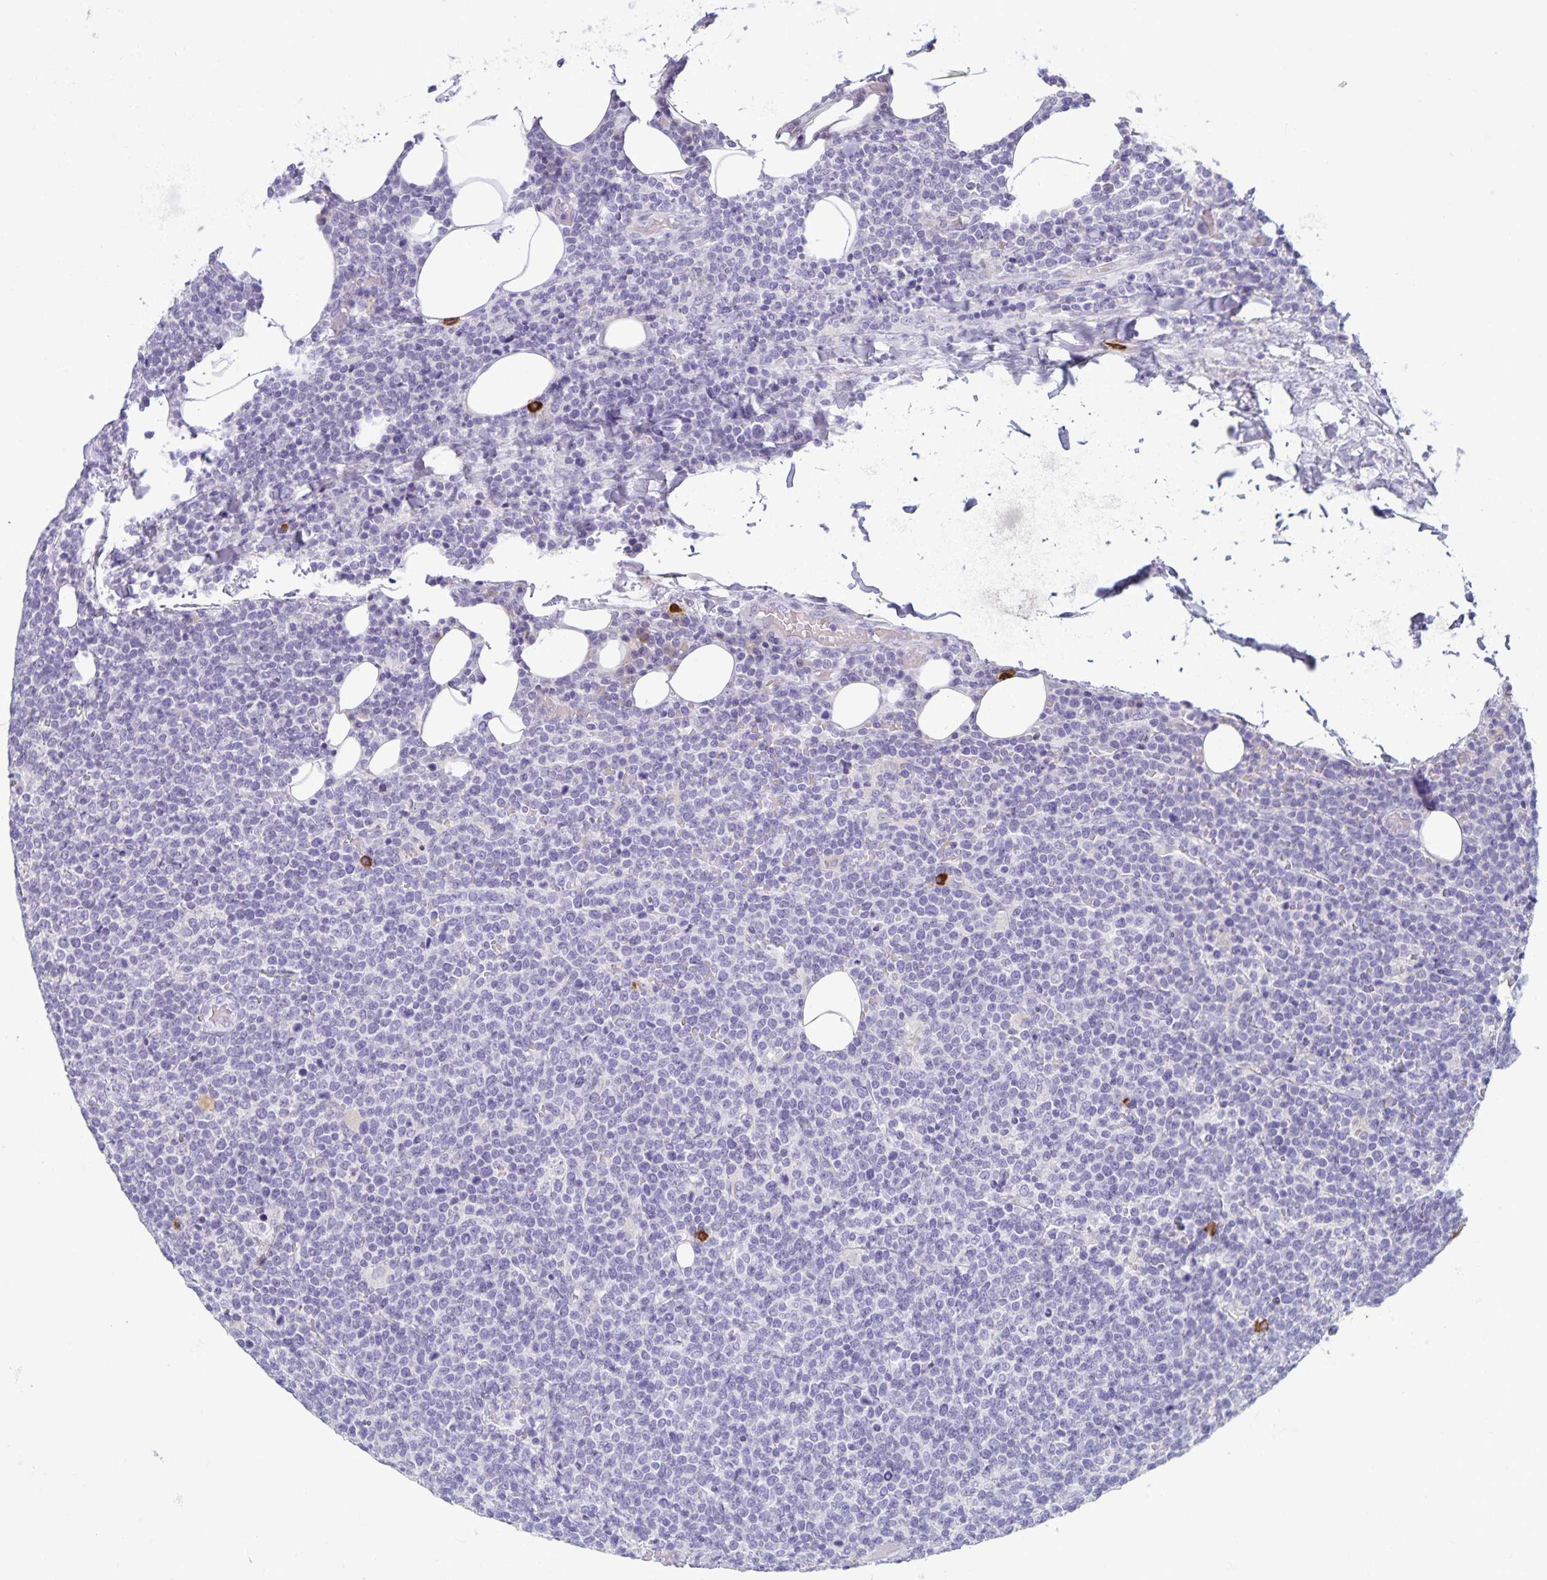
{"staining": {"intensity": "negative", "quantity": "none", "location": "none"}, "tissue": "lymphoma", "cell_type": "Tumor cells", "image_type": "cancer", "snomed": [{"axis": "morphology", "description": "Malignant lymphoma, non-Hodgkin's type, High grade"}, {"axis": "topography", "description": "Lymph node"}], "caption": "Immunohistochemistry of lymphoma displays no staining in tumor cells. Brightfield microscopy of immunohistochemistry stained with DAB (brown) and hematoxylin (blue), captured at high magnification.", "gene": "IBTK", "patient": {"sex": "male", "age": 61}}